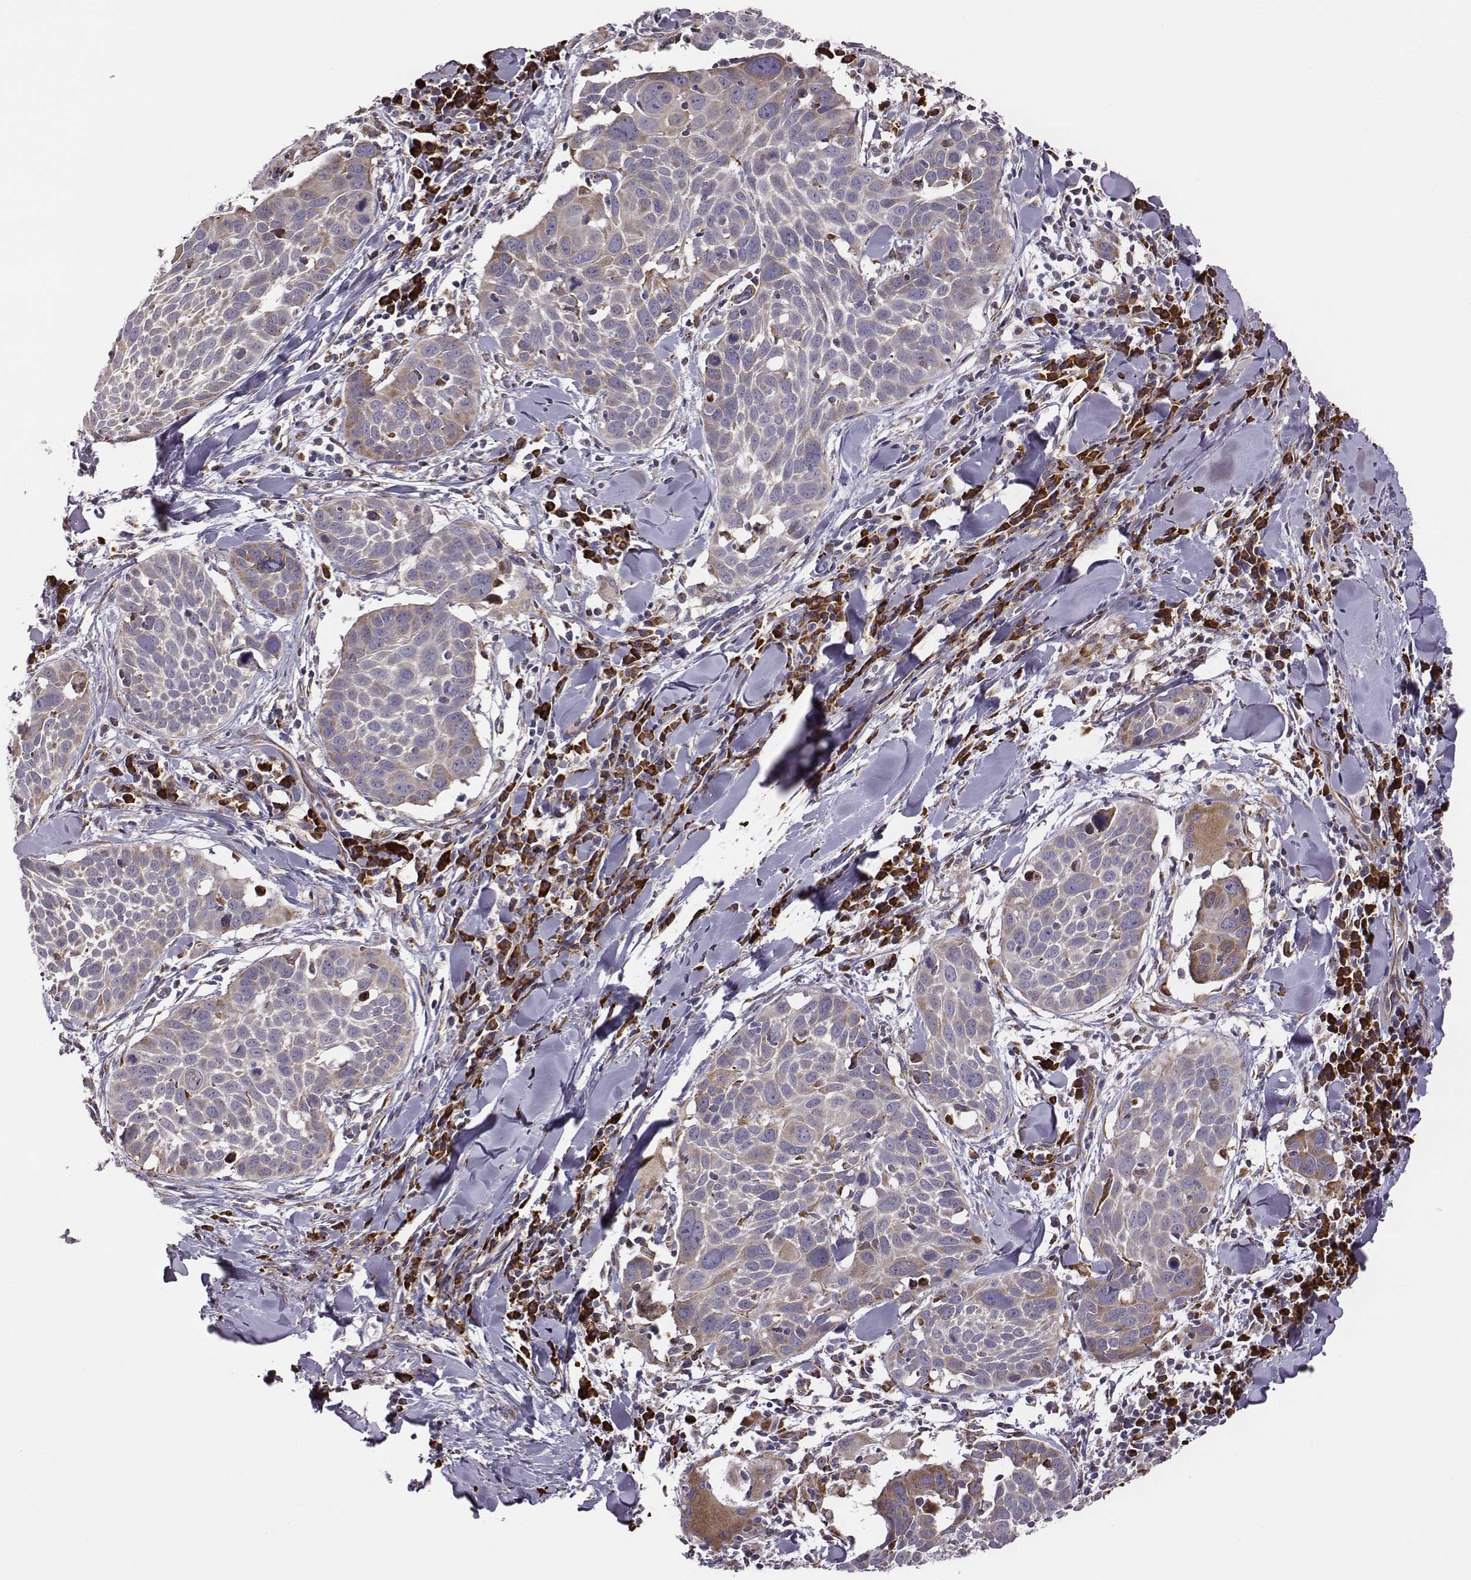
{"staining": {"intensity": "moderate", "quantity": "25%-75%", "location": "cytoplasmic/membranous"}, "tissue": "lung cancer", "cell_type": "Tumor cells", "image_type": "cancer", "snomed": [{"axis": "morphology", "description": "Squamous cell carcinoma, NOS"}, {"axis": "topography", "description": "Lung"}], "caption": "Lung cancer (squamous cell carcinoma) tissue displays moderate cytoplasmic/membranous expression in about 25%-75% of tumor cells", "gene": "SELENOI", "patient": {"sex": "male", "age": 57}}